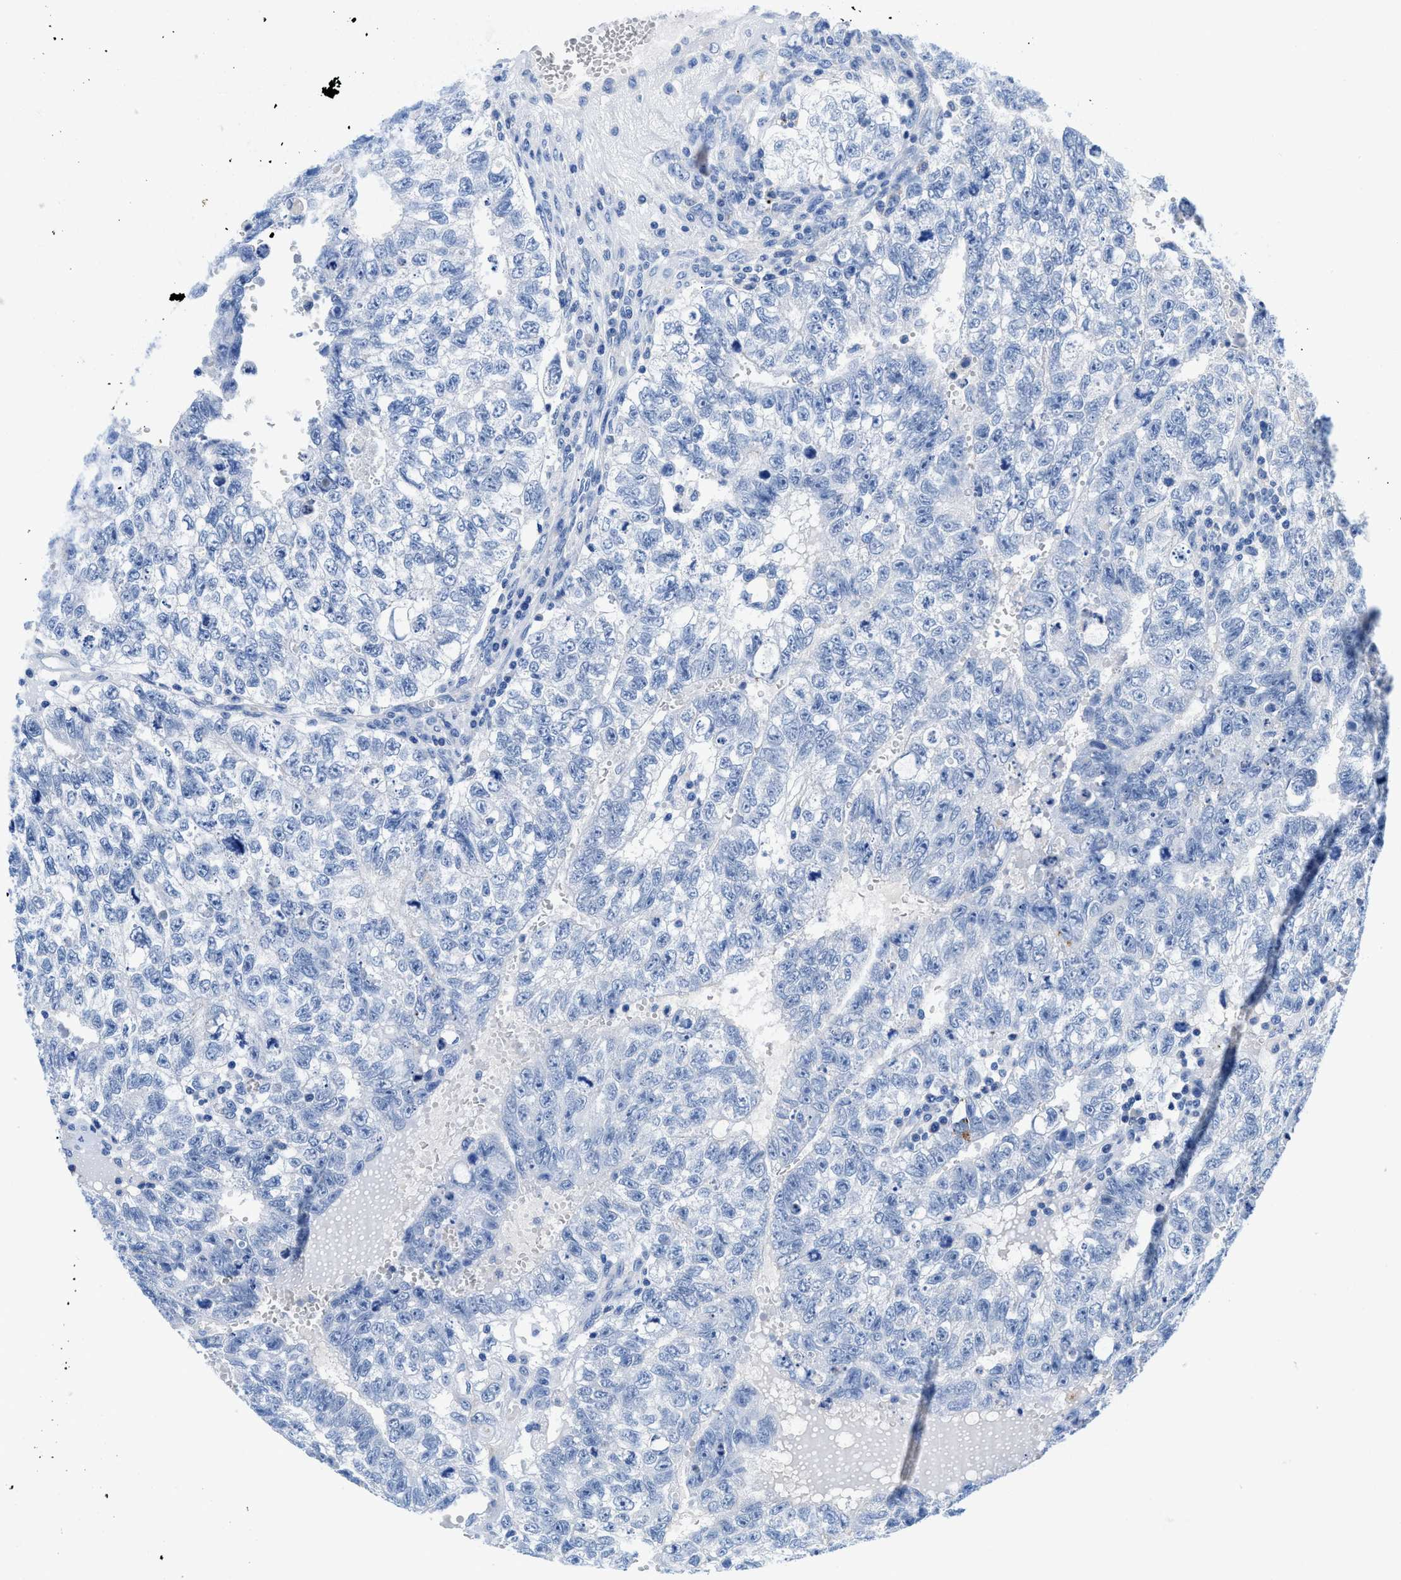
{"staining": {"intensity": "negative", "quantity": "none", "location": "none"}, "tissue": "testis cancer", "cell_type": "Tumor cells", "image_type": "cancer", "snomed": [{"axis": "morphology", "description": "Seminoma, NOS"}, {"axis": "morphology", "description": "Carcinoma, Embryonal, NOS"}, {"axis": "topography", "description": "Testis"}], "caption": "IHC of human testis cancer displays no expression in tumor cells.", "gene": "SLC10A6", "patient": {"sex": "male", "age": 38}}